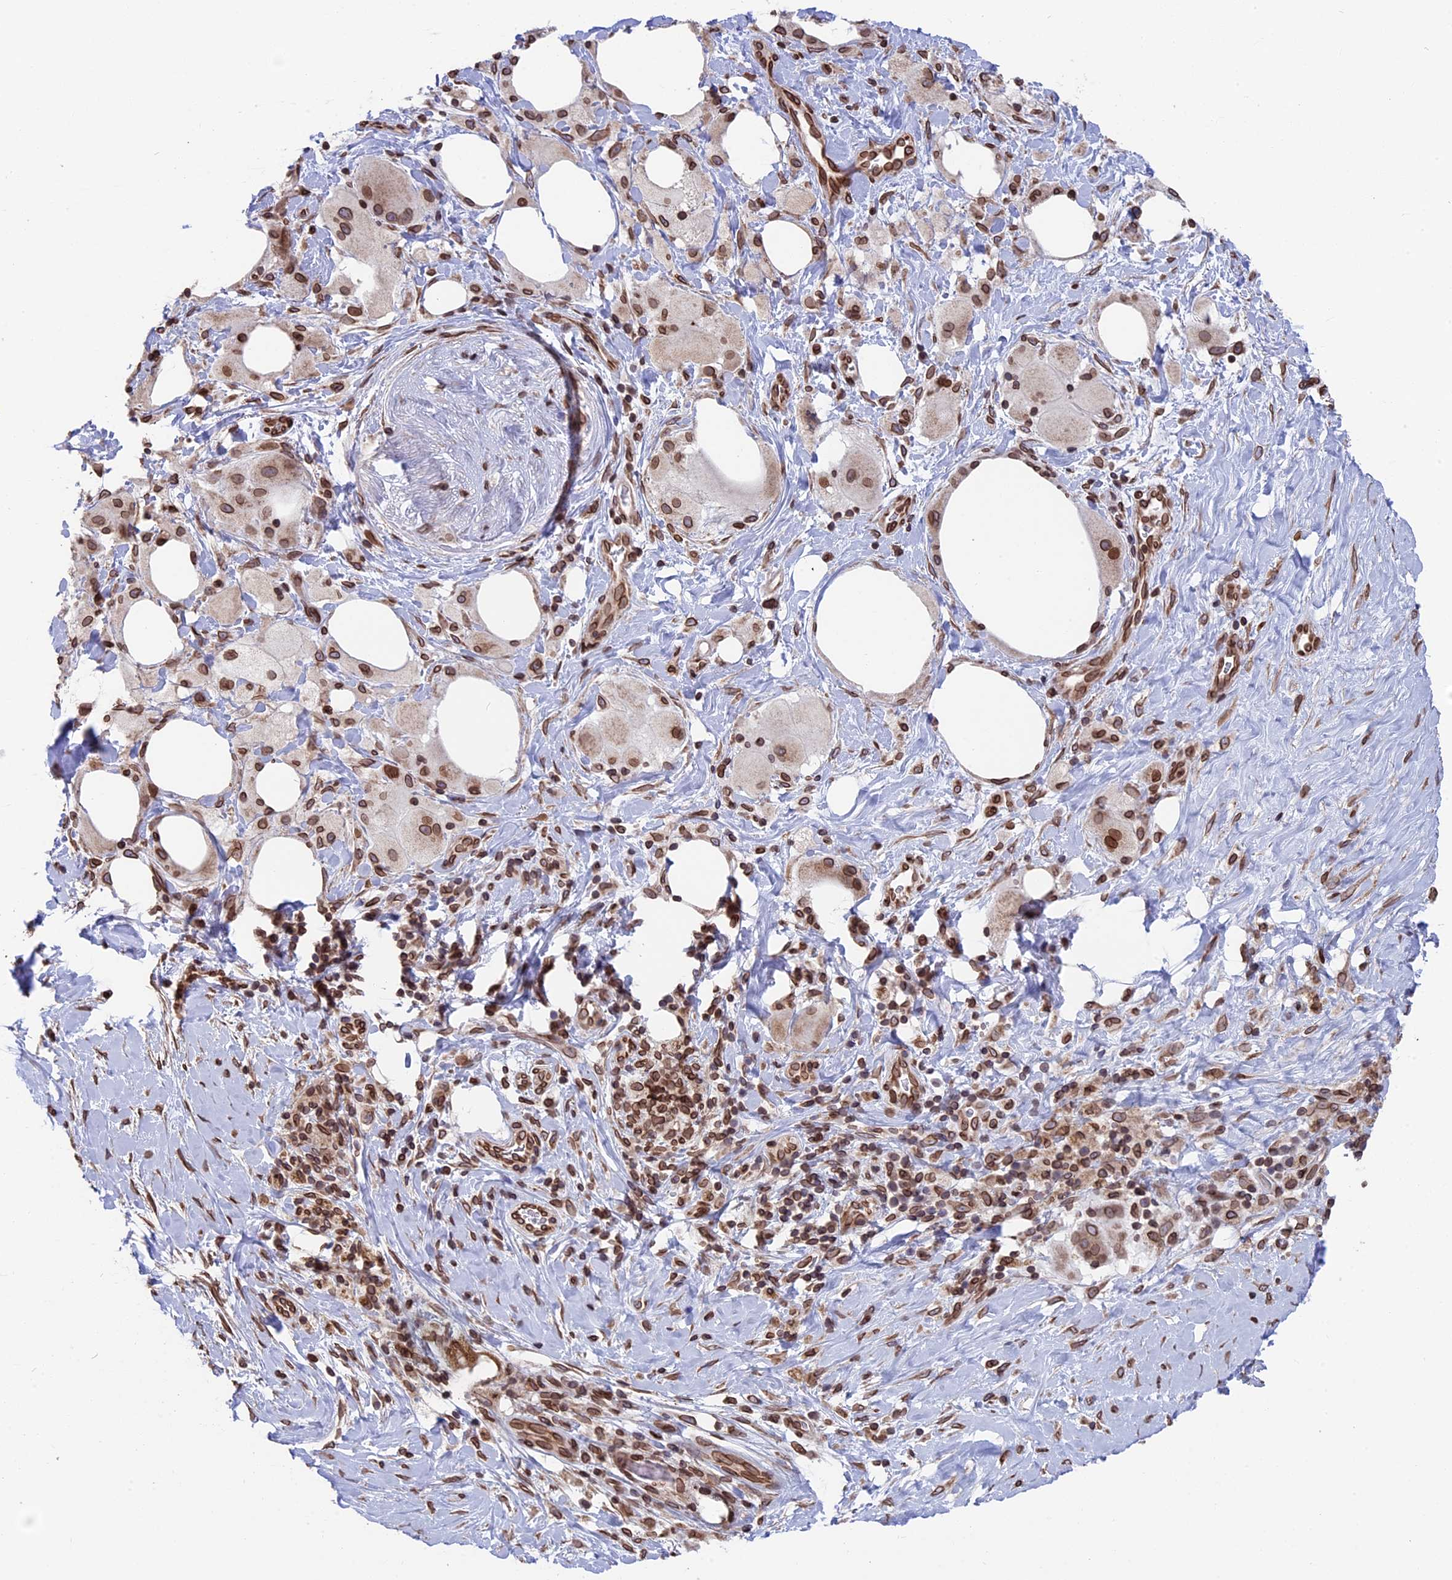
{"staining": {"intensity": "strong", "quantity": "25%-75%", "location": "cytoplasmic/membranous,nuclear"}, "tissue": "pancreatic cancer", "cell_type": "Tumor cells", "image_type": "cancer", "snomed": [{"axis": "morphology", "description": "Adenocarcinoma, NOS"}, {"axis": "topography", "description": "Pancreas"}], "caption": "Brown immunohistochemical staining in human adenocarcinoma (pancreatic) displays strong cytoplasmic/membranous and nuclear positivity in about 25%-75% of tumor cells.", "gene": "PTCHD4", "patient": {"sex": "male", "age": 58}}